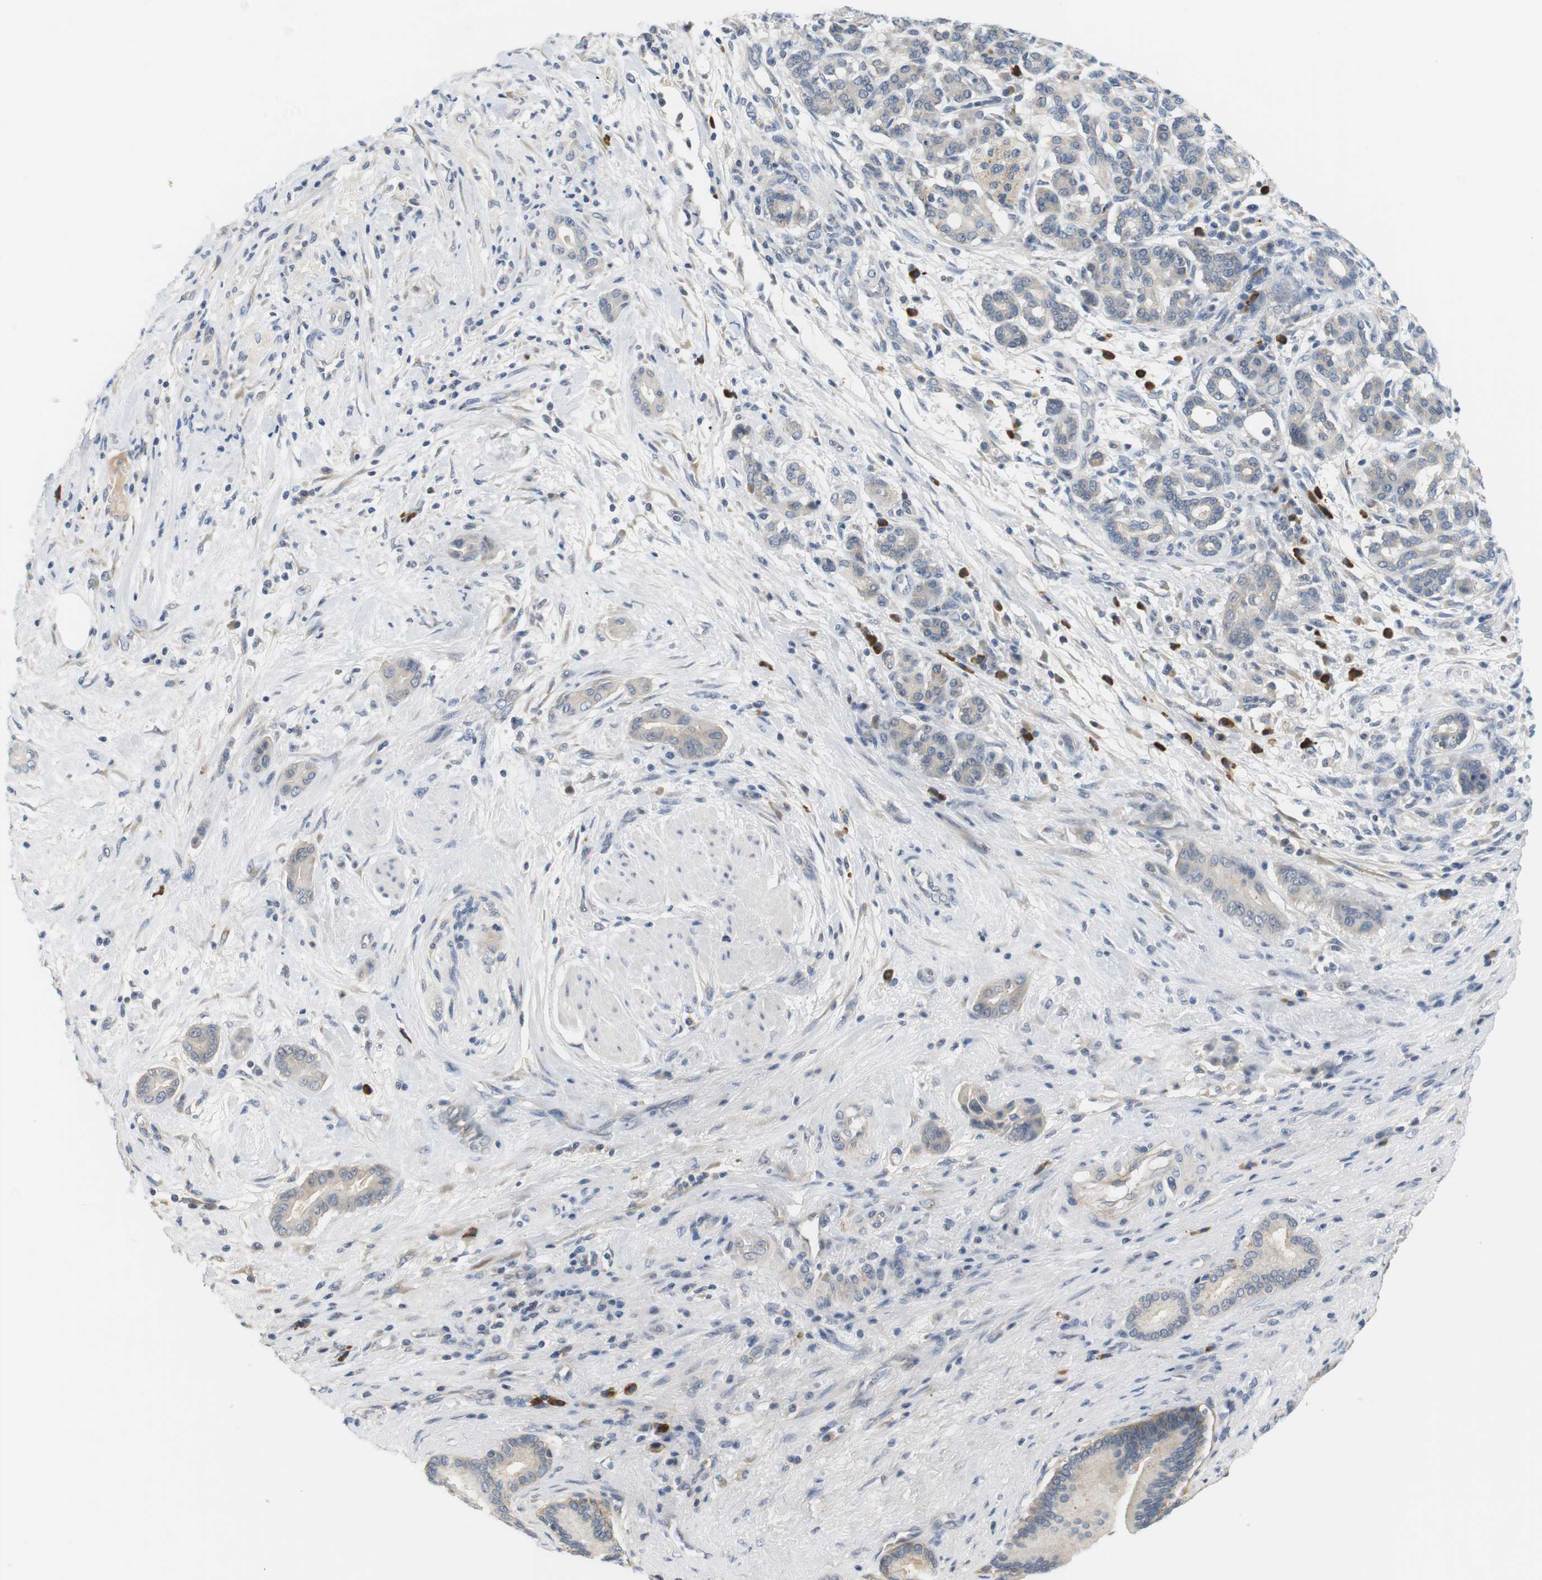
{"staining": {"intensity": "weak", "quantity": "<25%", "location": "cytoplasmic/membranous"}, "tissue": "pancreatic cancer", "cell_type": "Tumor cells", "image_type": "cancer", "snomed": [{"axis": "morphology", "description": "Normal tissue, NOS"}, {"axis": "morphology", "description": "Adenocarcinoma, NOS"}, {"axis": "topography", "description": "Pancreas"}], "caption": "IHC image of human pancreatic cancer stained for a protein (brown), which shows no staining in tumor cells.", "gene": "EVA1C", "patient": {"sex": "male", "age": 63}}